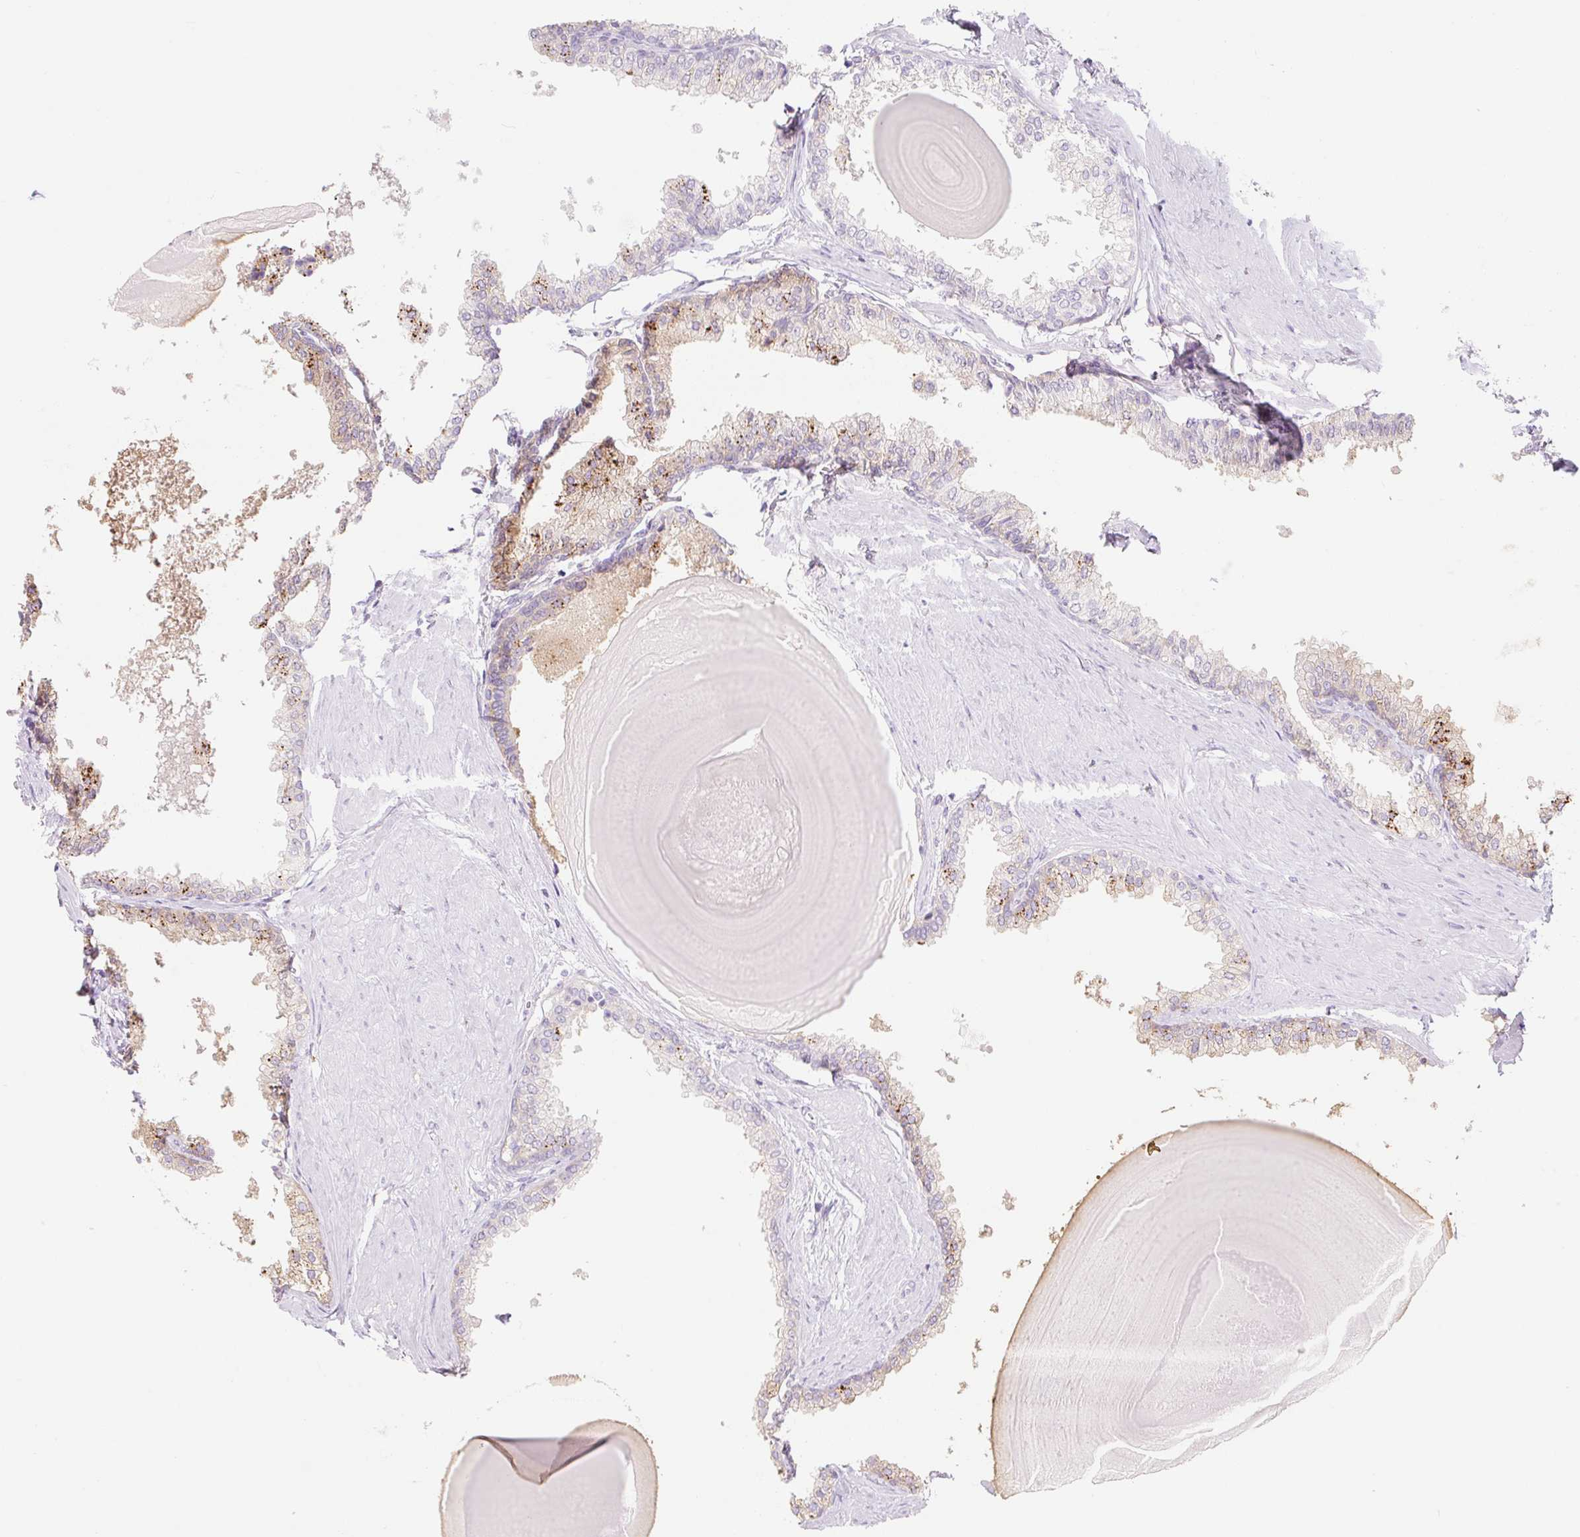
{"staining": {"intensity": "strong", "quantity": "25%-75%", "location": "cytoplasmic/membranous"}, "tissue": "prostate", "cell_type": "Glandular cells", "image_type": "normal", "snomed": [{"axis": "morphology", "description": "Normal tissue, NOS"}, {"axis": "topography", "description": "Prostate"}], "caption": "Protein staining of benign prostate reveals strong cytoplasmic/membranous staining in approximately 25%-75% of glandular cells.", "gene": "LYVE1", "patient": {"sex": "male", "age": 48}}